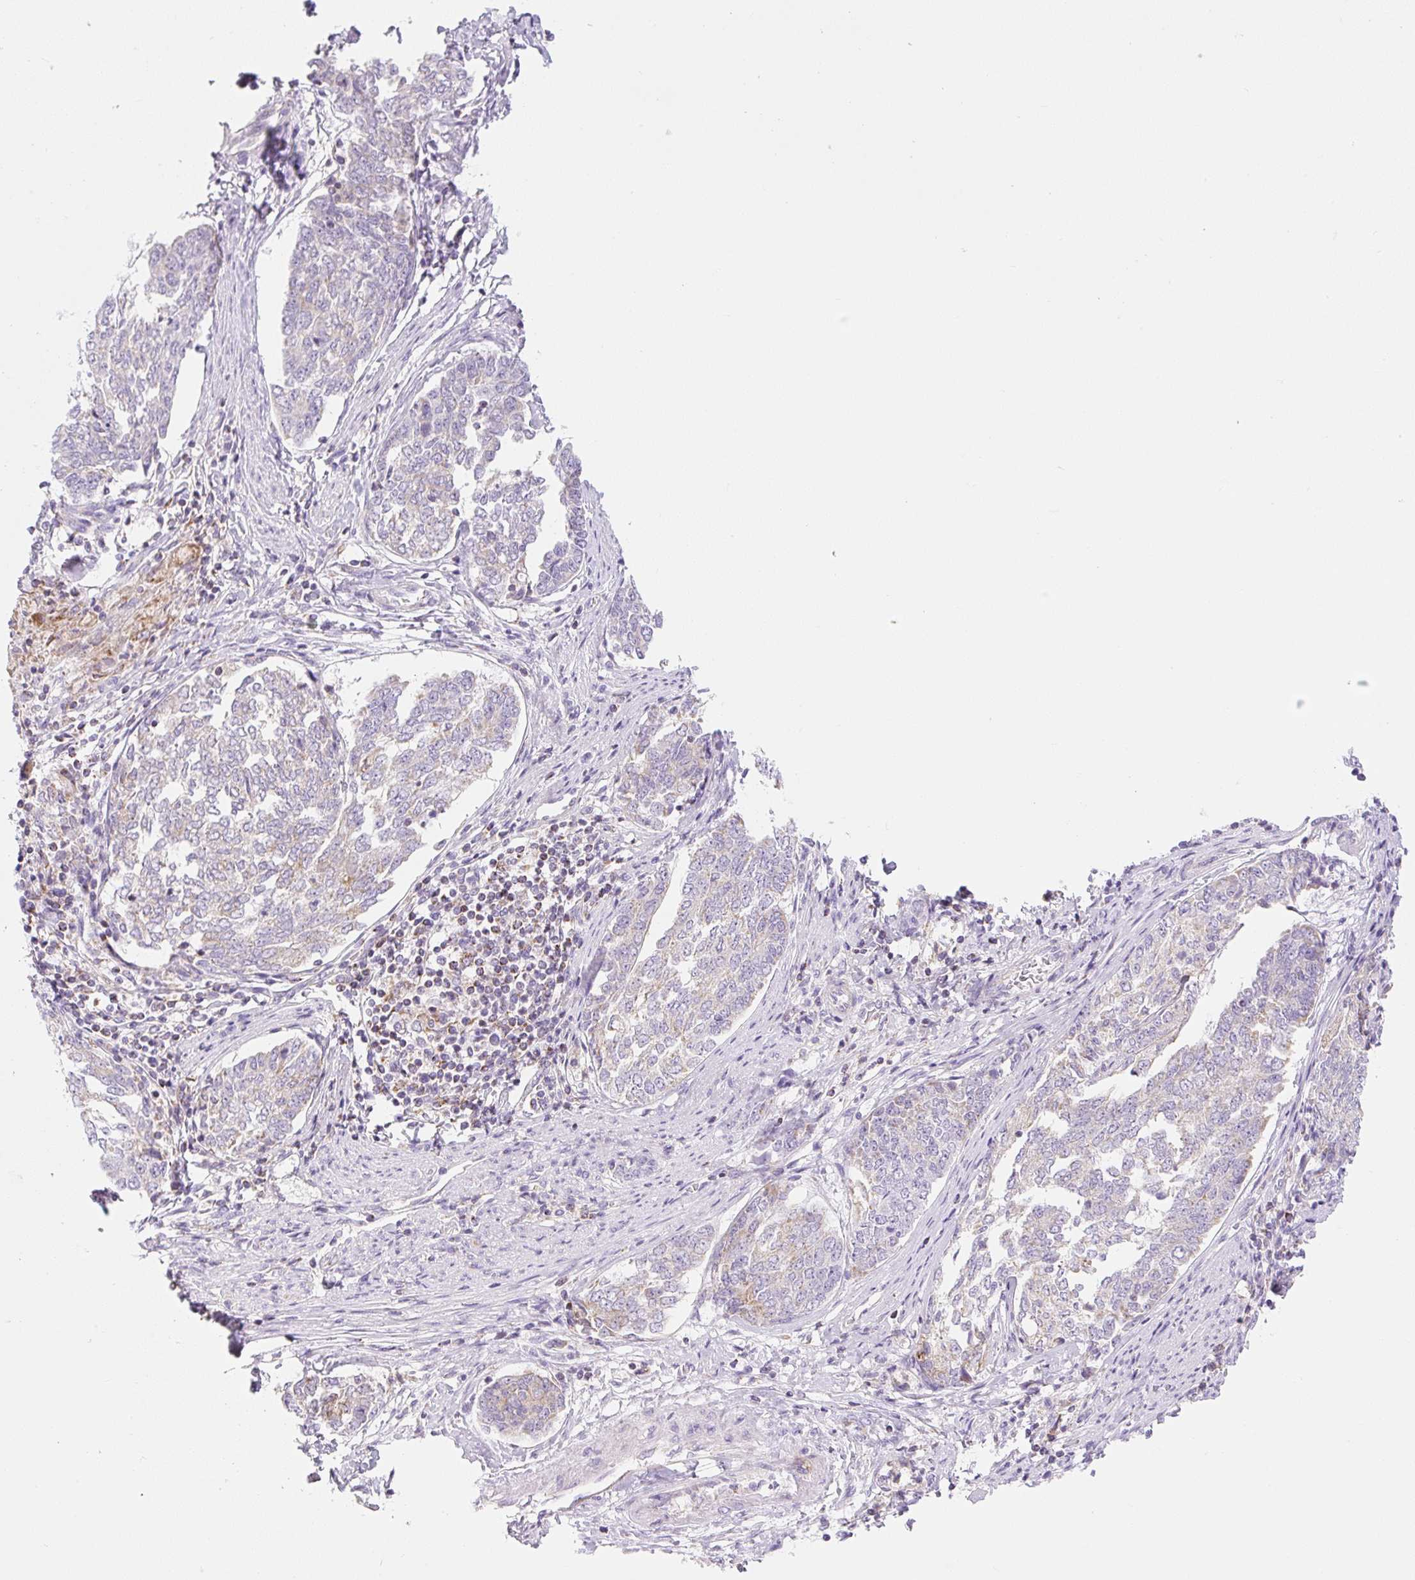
{"staining": {"intensity": "weak", "quantity": "25%-75%", "location": "cytoplasmic/membranous"}, "tissue": "endometrial cancer", "cell_type": "Tumor cells", "image_type": "cancer", "snomed": [{"axis": "morphology", "description": "Adenocarcinoma, NOS"}, {"axis": "topography", "description": "Endometrium"}], "caption": "An IHC histopathology image of tumor tissue is shown. Protein staining in brown shows weak cytoplasmic/membranous positivity in endometrial cancer within tumor cells.", "gene": "FOCAD", "patient": {"sex": "female", "age": 80}}